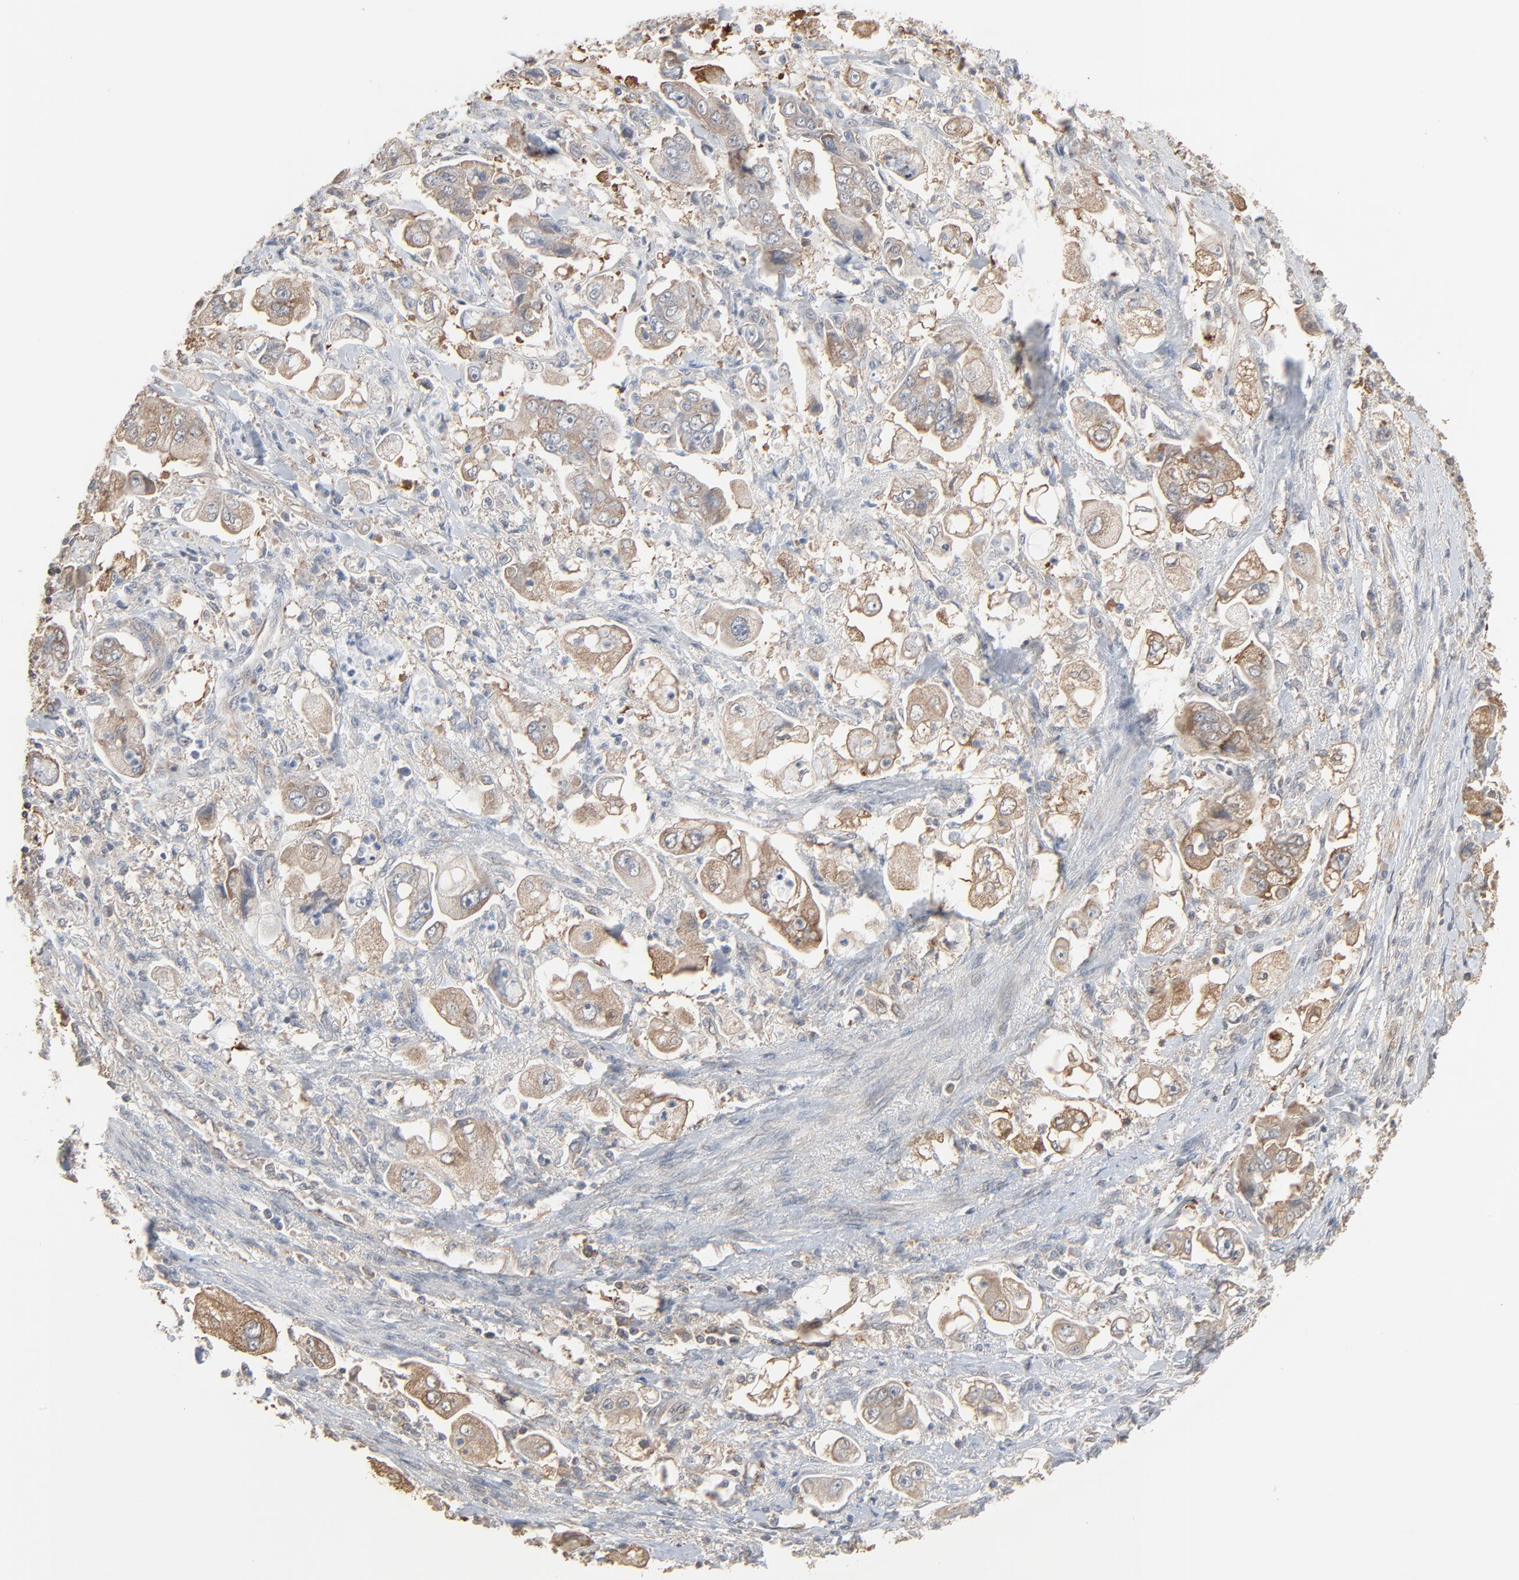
{"staining": {"intensity": "weak", "quantity": ">75%", "location": "cytoplasmic/membranous"}, "tissue": "stomach cancer", "cell_type": "Tumor cells", "image_type": "cancer", "snomed": [{"axis": "morphology", "description": "Adenocarcinoma, NOS"}, {"axis": "topography", "description": "Stomach"}], "caption": "Weak cytoplasmic/membranous protein staining is identified in approximately >75% of tumor cells in stomach cancer.", "gene": "CCT5", "patient": {"sex": "male", "age": 62}}